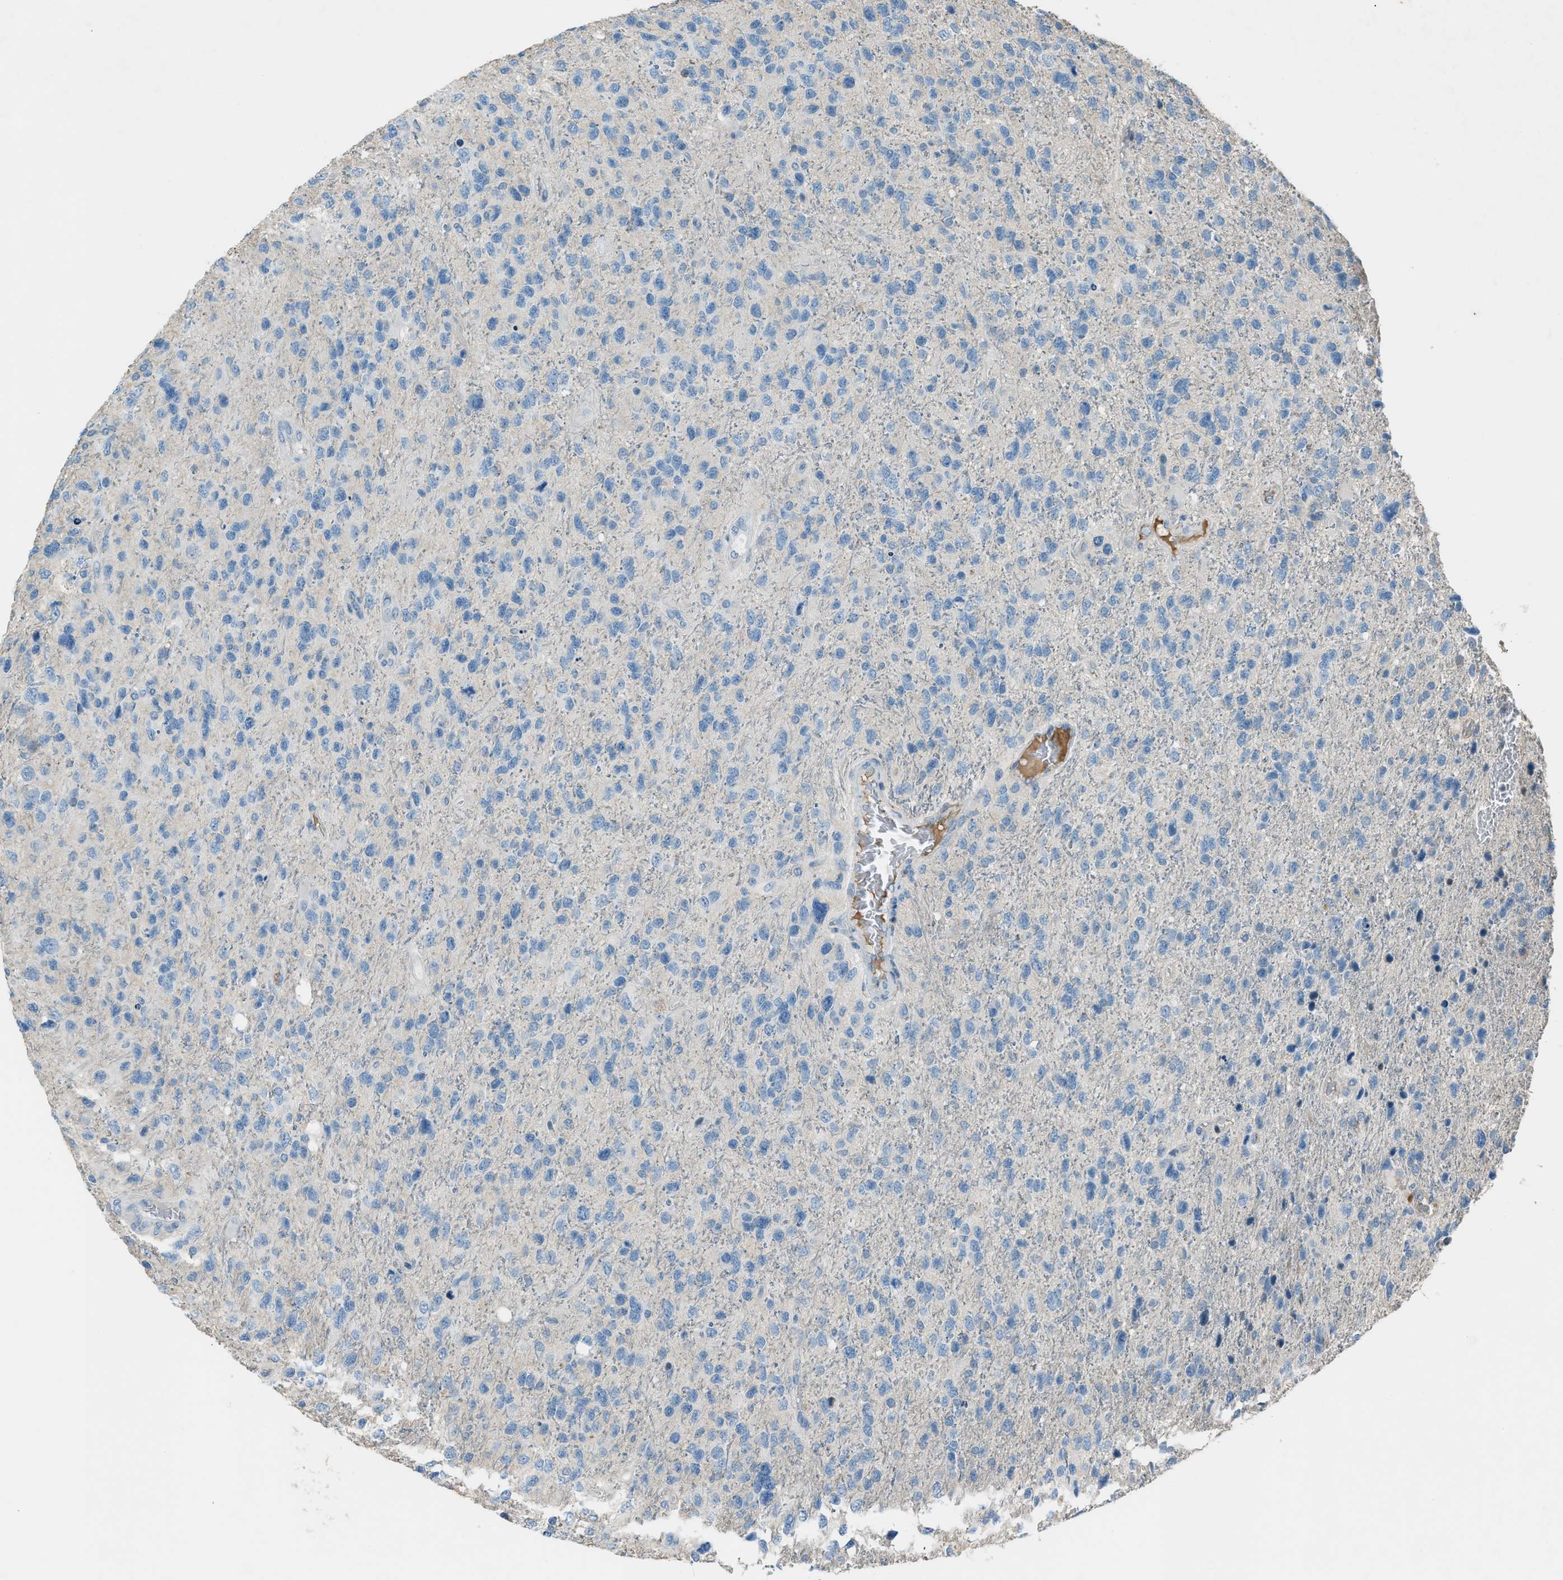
{"staining": {"intensity": "negative", "quantity": "none", "location": "none"}, "tissue": "glioma", "cell_type": "Tumor cells", "image_type": "cancer", "snomed": [{"axis": "morphology", "description": "Glioma, malignant, High grade"}, {"axis": "topography", "description": "Brain"}], "caption": "This histopathology image is of glioma stained with immunohistochemistry (IHC) to label a protein in brown with the nuclei are counter-stained blue. There is no positivity in tumor cells.", "gene": "FBLN2", "patient": {"sex": "female", "age": 58}}